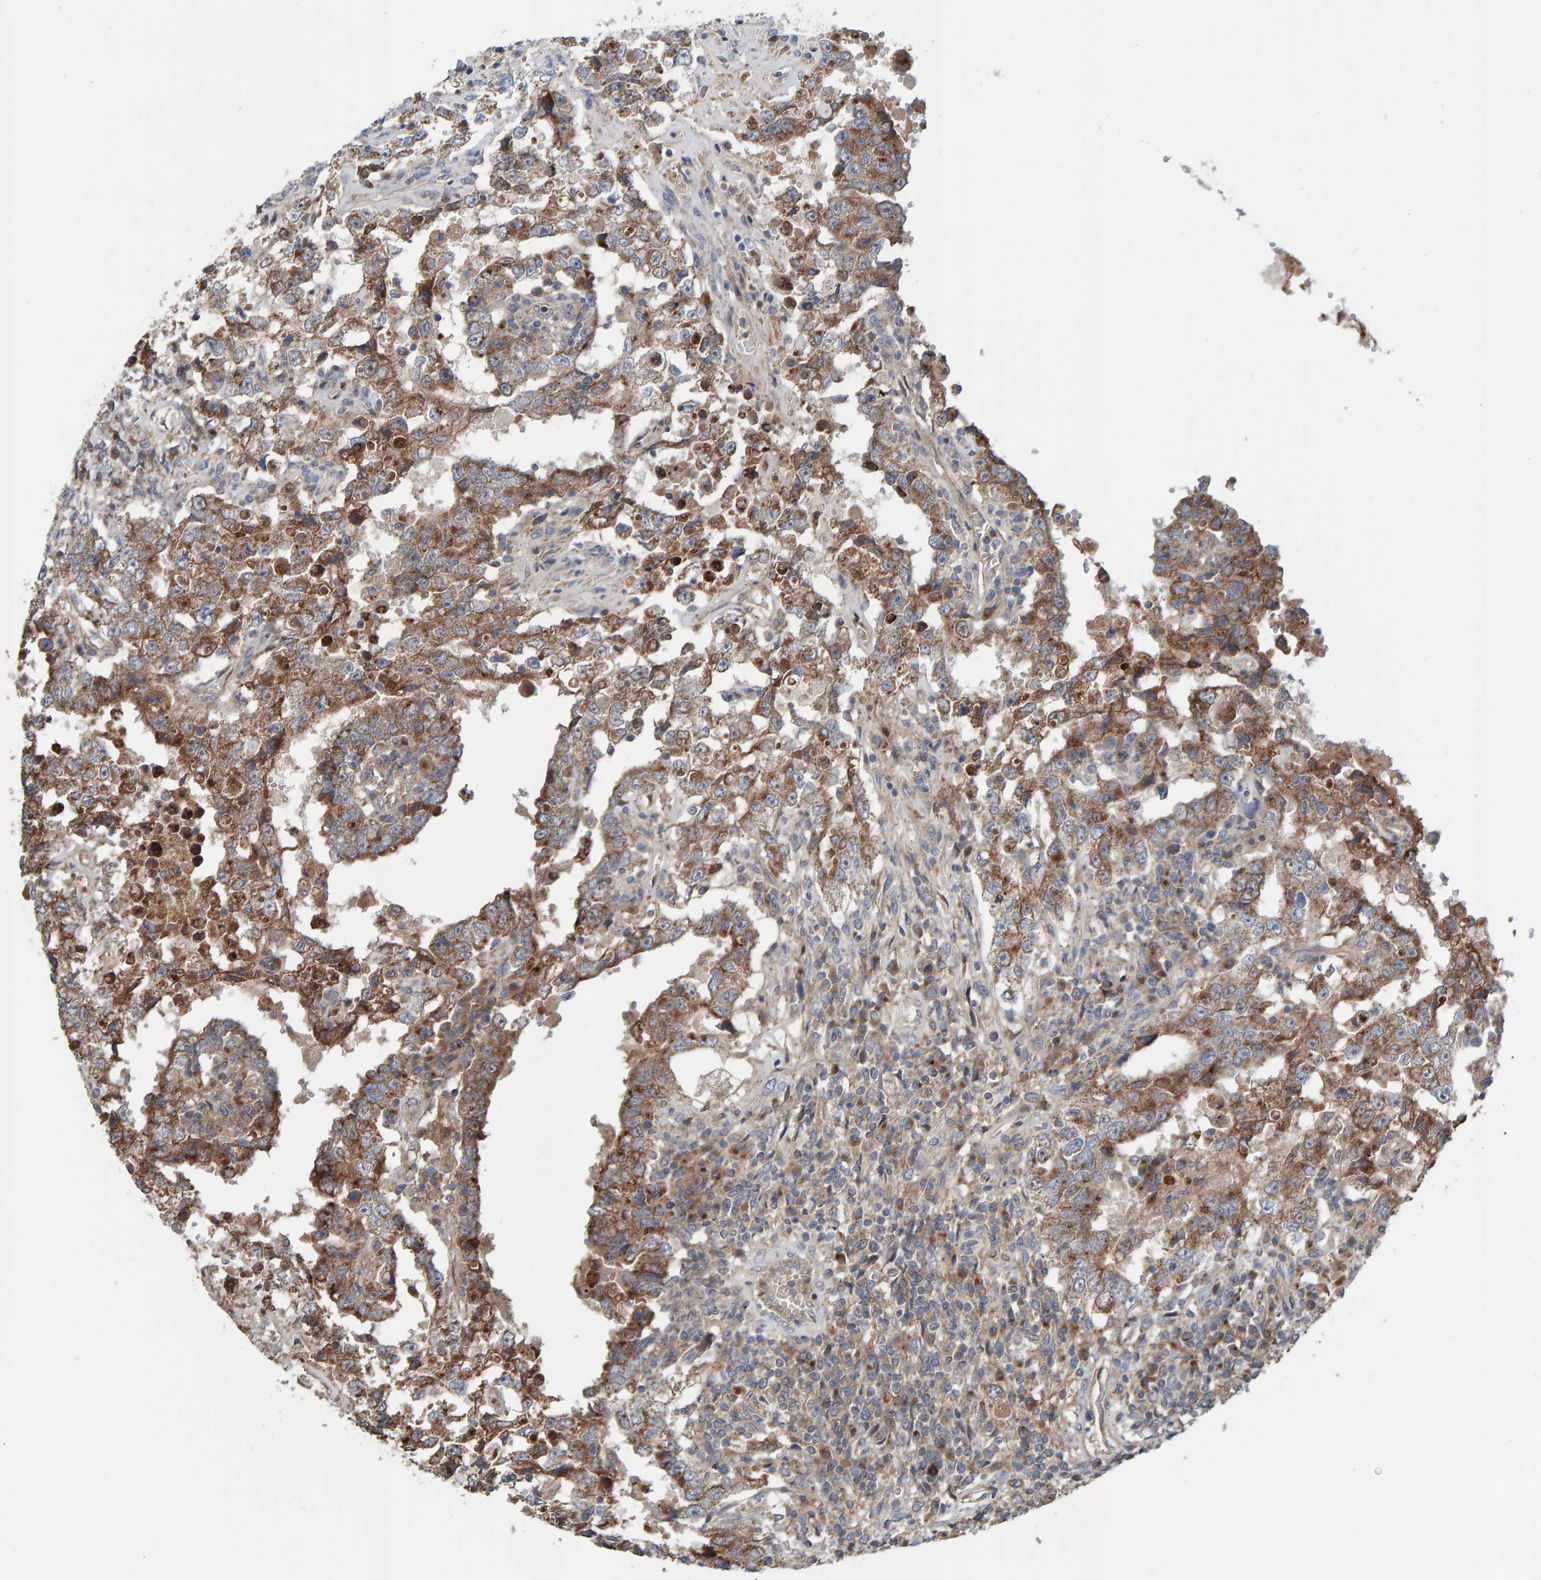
{"staining": {"intensity": "moderate", "quantity": ">75%", "location": "cytoplasmic/membranous"}, "tissue": "testis cancer", "cell_type": "Tumor cells", "image_type": "cancer", "snomed": [{"axis": "morphology", "description": "Carcinoma, Embryonal, NOS"}, {"axis": "topography", "description": "Testis"}], "caption": "This histopathology image demonstrates testis cancer stained with IHC to label a protein in brown. The cytoplasmic/membranous of tumor cells show moderate positivity for the protein. Nuclei are counter-stained blue.", "gene": "KIAA0753", "patient": {"sex": "male", "age": 26}}